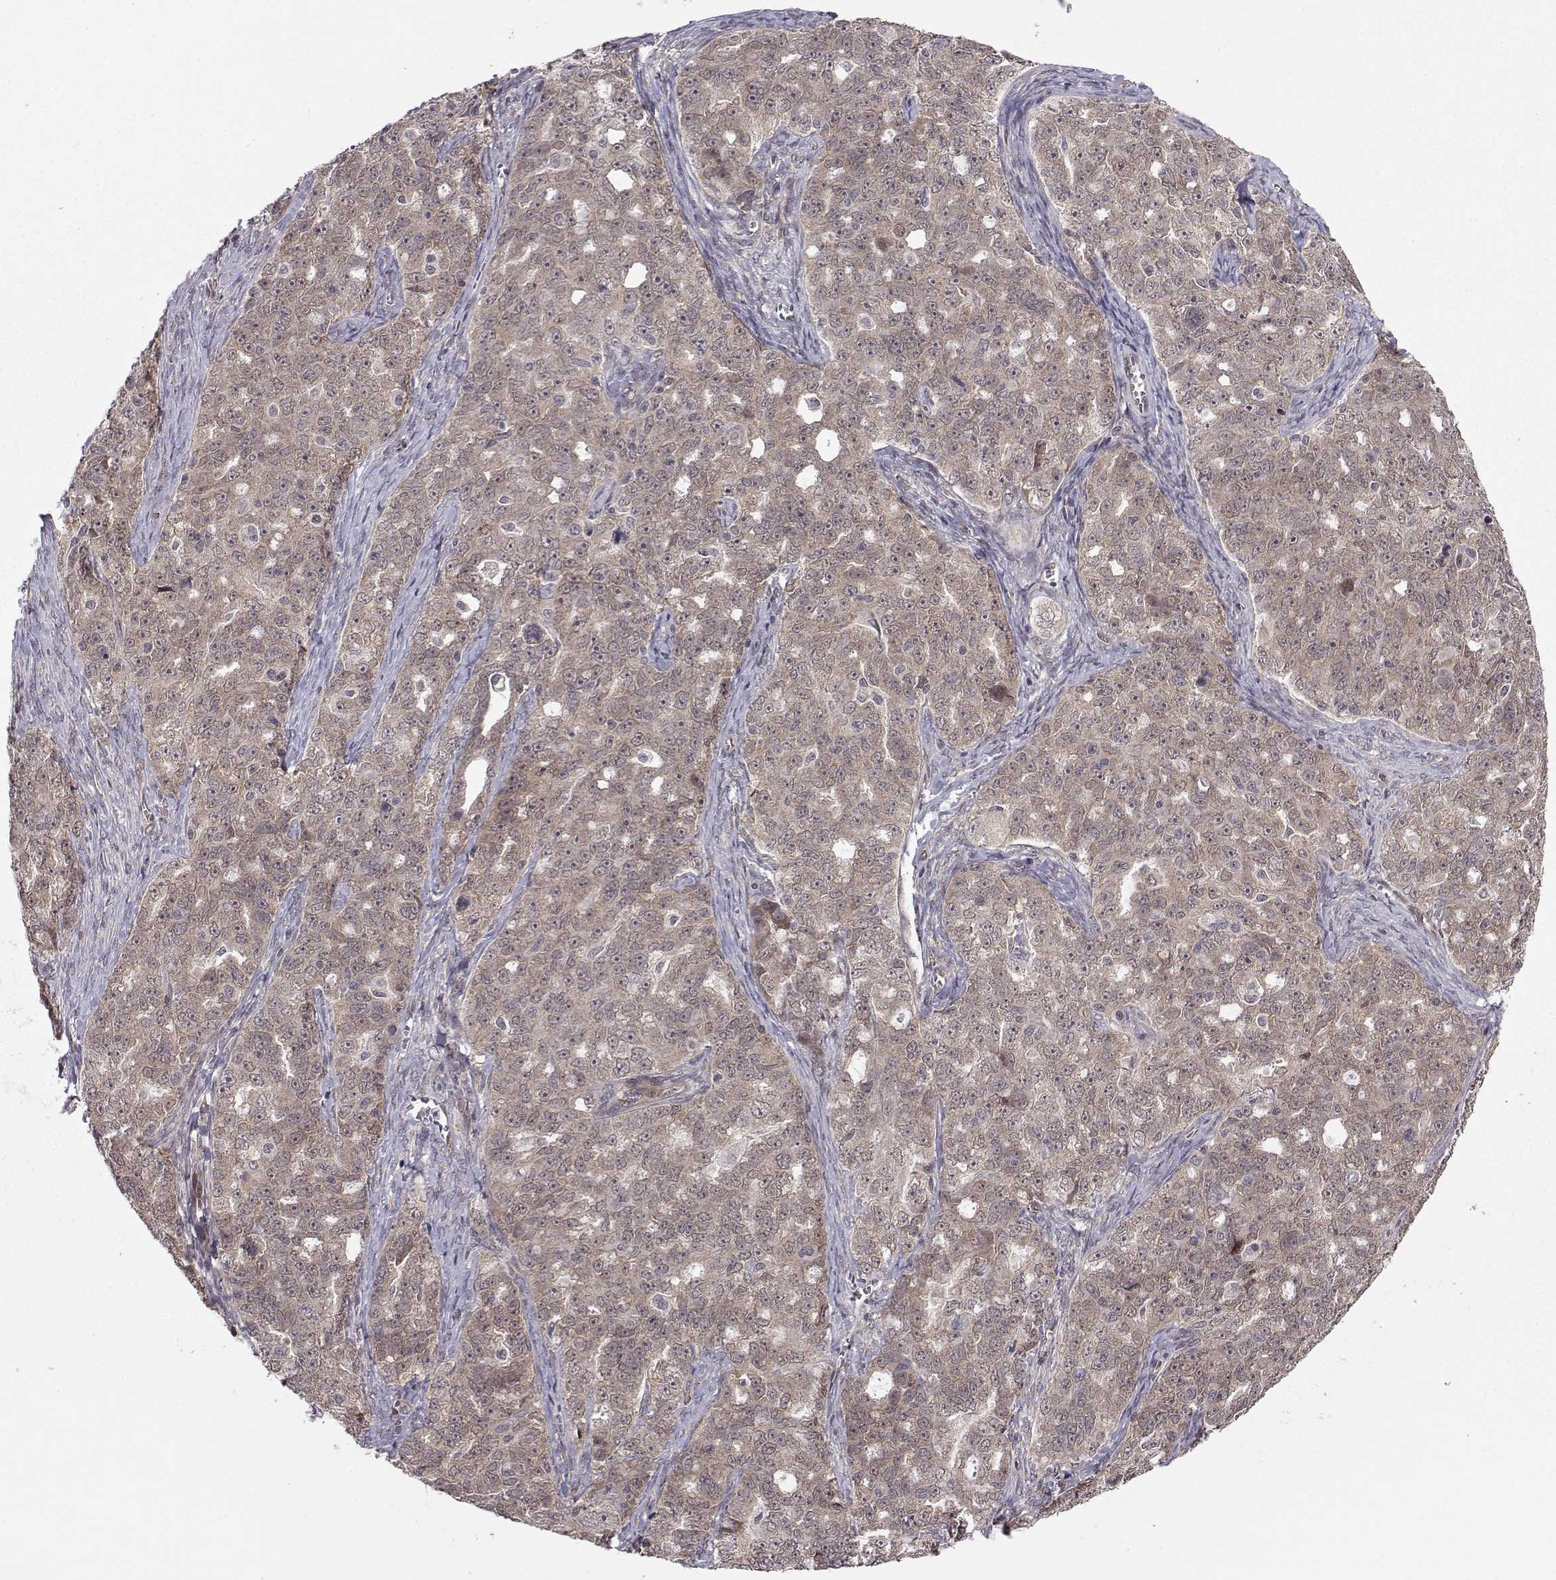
{"staining": {"intensity": "weak", "quantity": ">75%", "location": "cytoplasmic/membranous"}, "tissue": "ovarian cancer", "cell_type": "Tumor cells", "image_type": "cancer", "snomed": [{"axis": "morphology", "description": "Cystadenocarcinoma, serous, NOS"}, {"axis": "topography", "description": "Ovary"}], "caption": "A high-resolution histopathology image shows immunohistochemistry (IHC) staining of ovarian serous cystadenocarcinoma, which reveals weak cytoplasmic/membranous staining in about >75% of tumor cells.", "gene": "PKN2", "patient": {"sex": "female", "age": 51}}